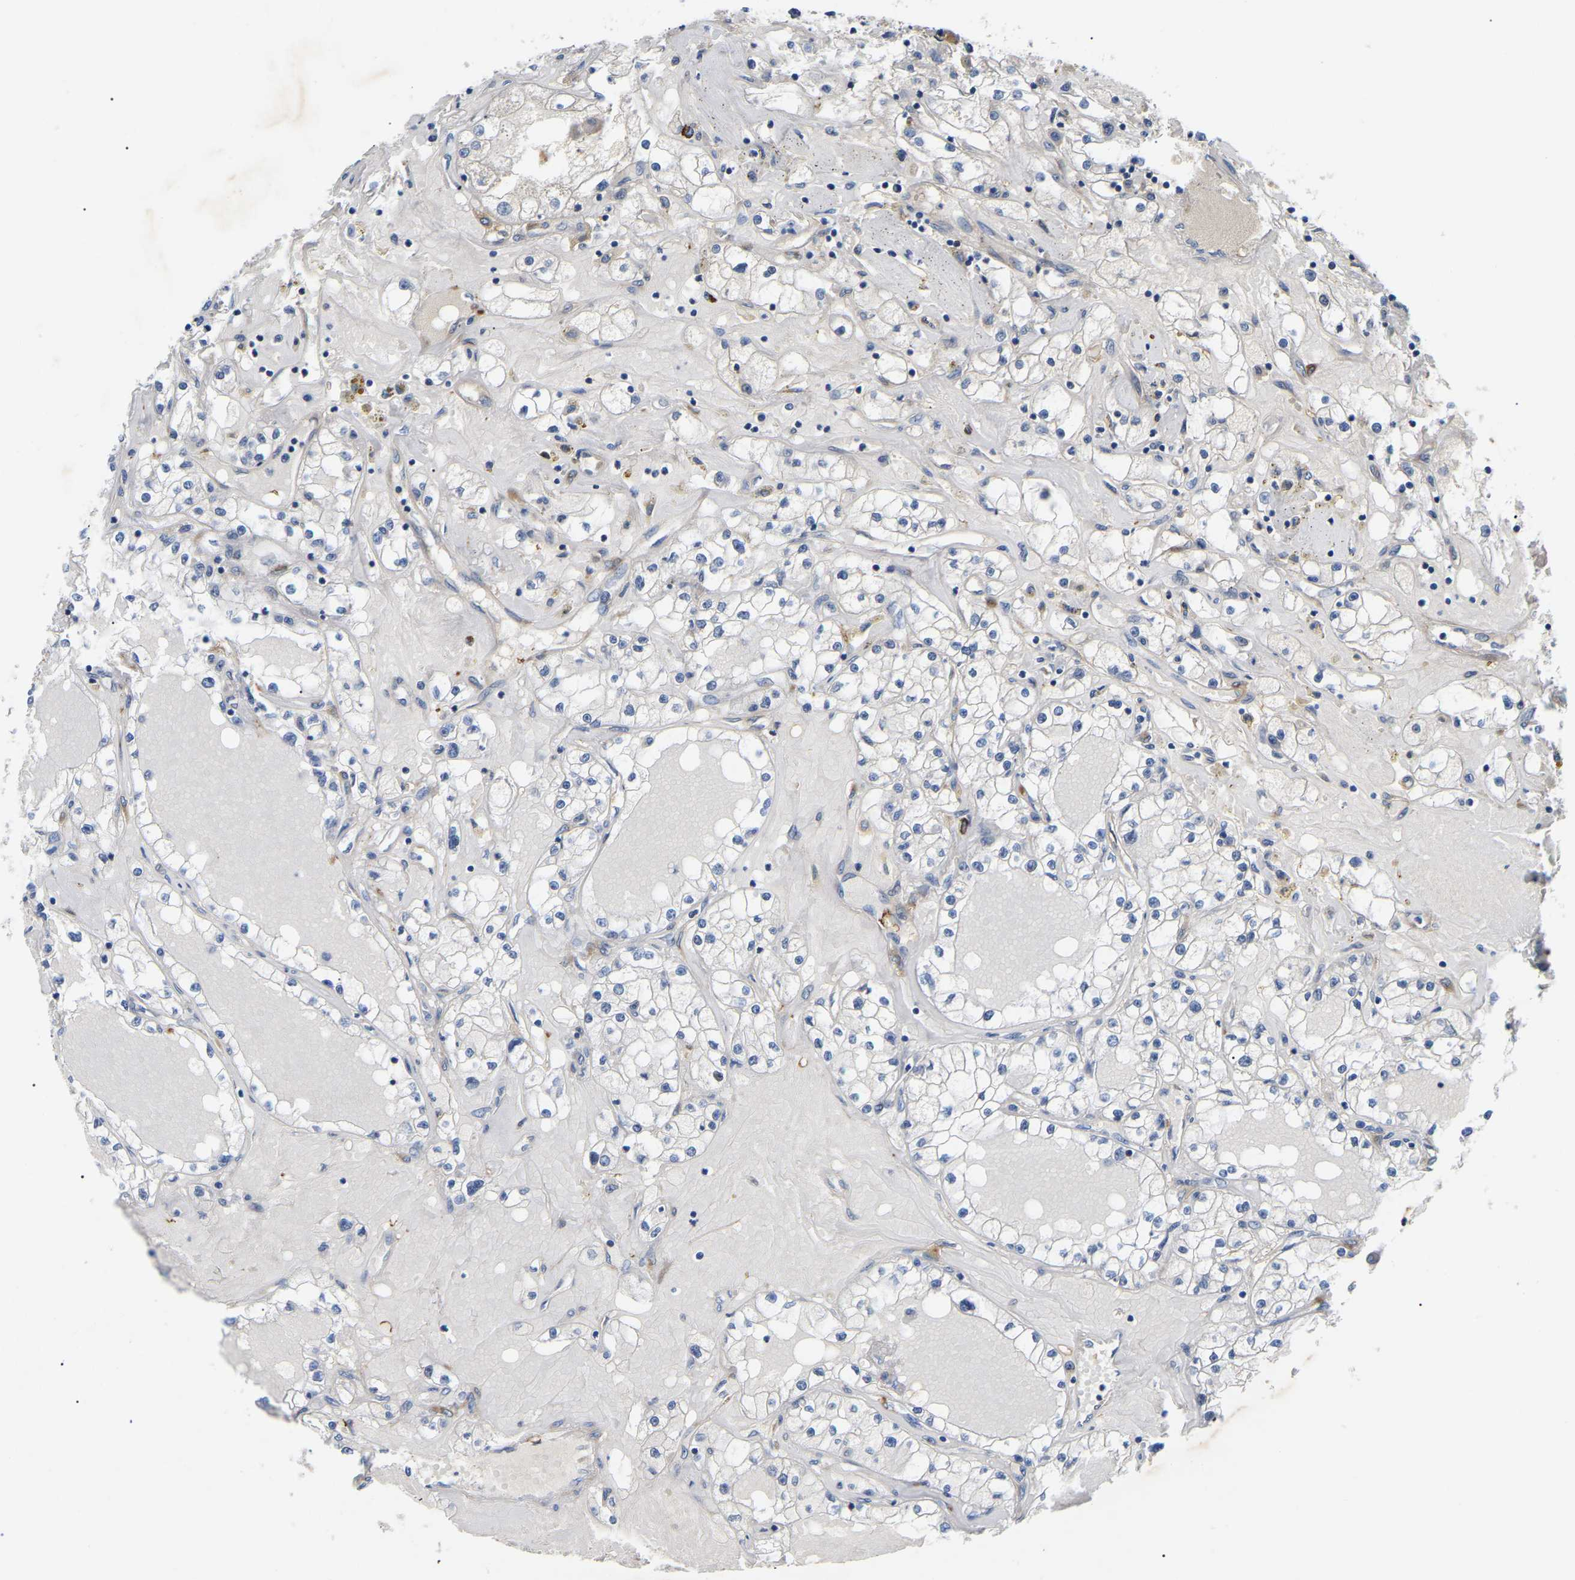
{"staining": {"intensity": "negative", "quantity": "none", "location": "none"}, "tissue": "renal cancer", "cell_type": "Tumor cells", "image_type": "cancer", "snomed": [{"axis": "morphology", "description": "Adenocarcinoma, NOS"}, {"axis": "topography", "description": "Kidney"}], "caption": "Immunohistochemistry (IHC) photomicrograph of human renal cancer (adenocarcinoma) stained for a protein (brown), which reveals no staining in tumor cells. The staining was performed using DAB (3,3'-diaminobenzidine) to visualize the protein expression in brown, while the nuclei were stained in blue with hematoxylin (Magnification: 20x).", "gene": "DUSP8", "patient": {"sex": "male", "age": 56}}